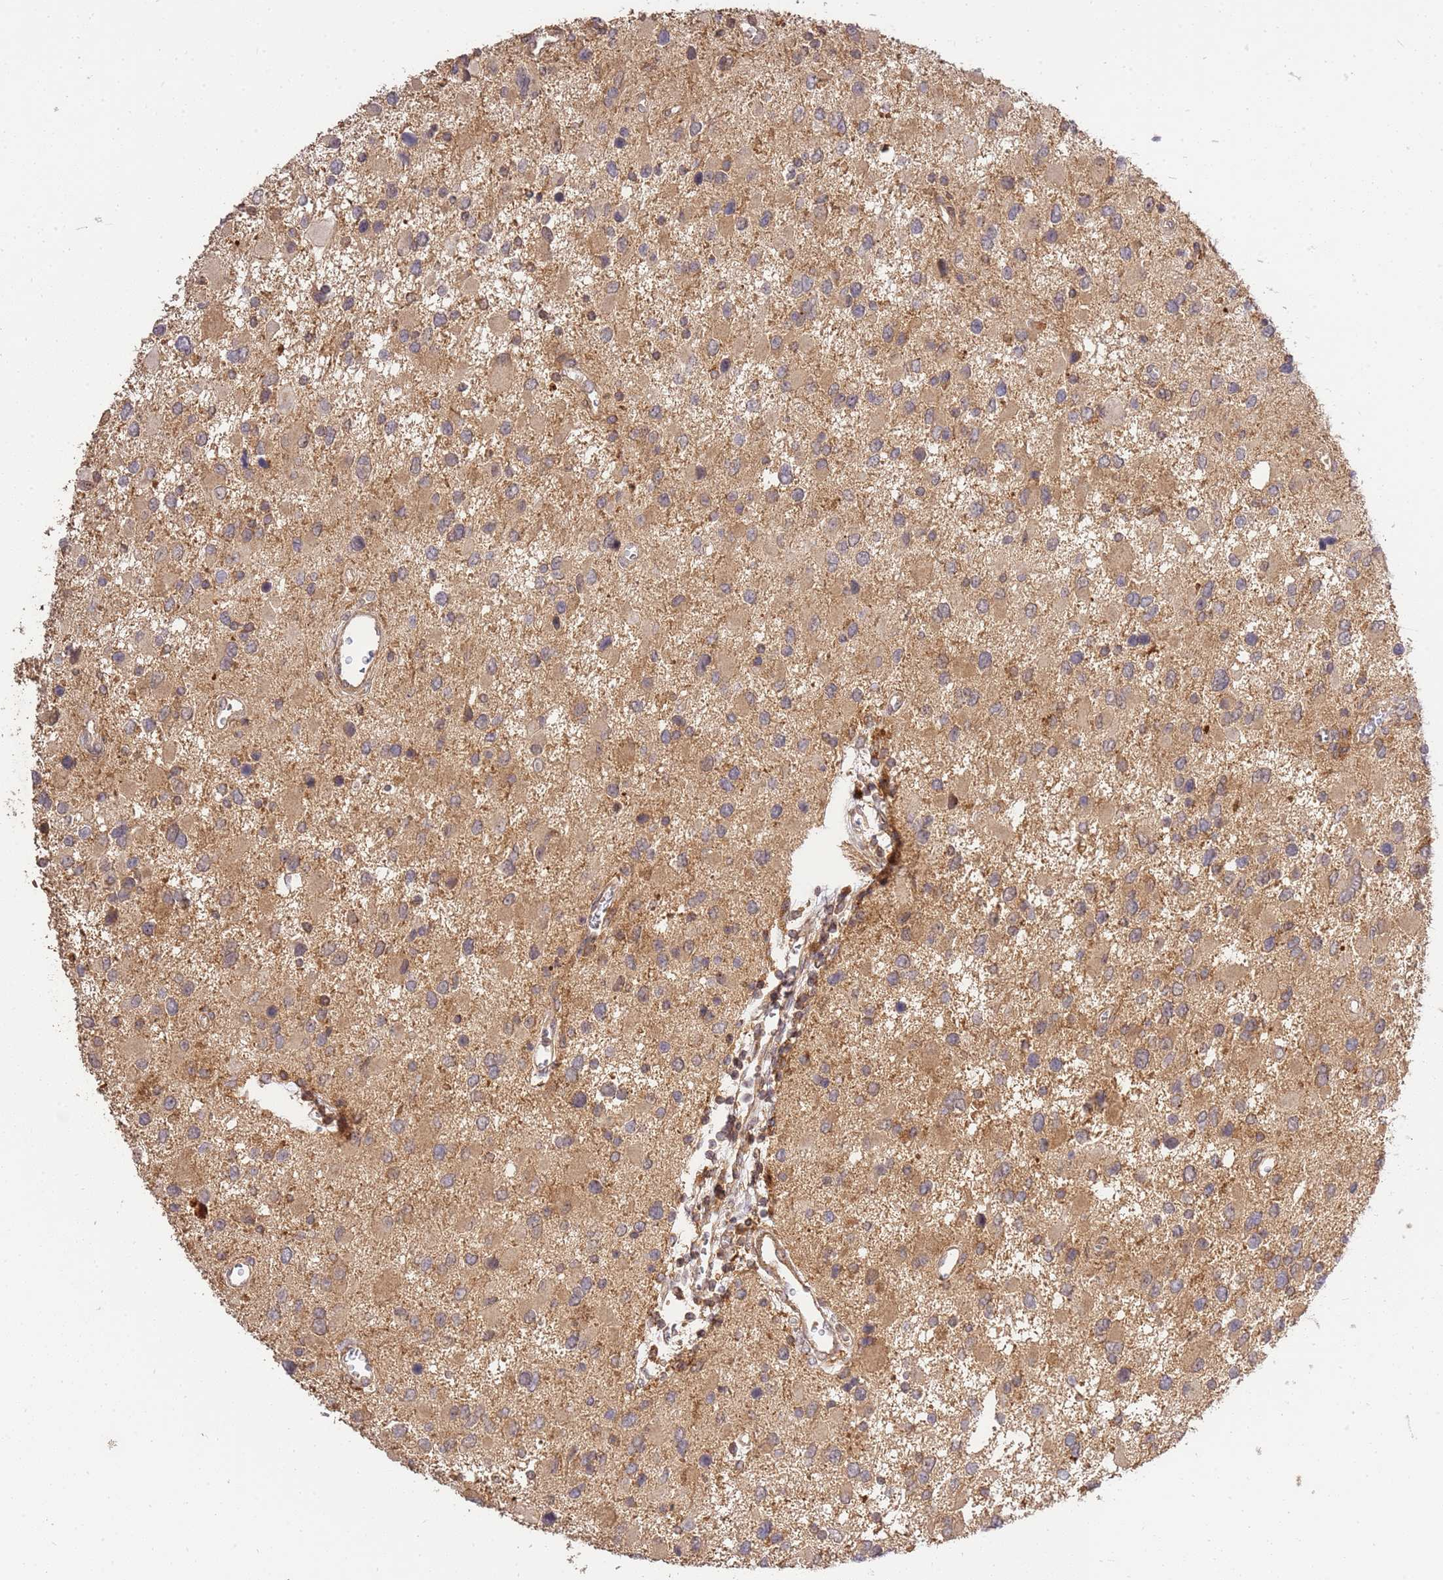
{"staining": {"intensity": "weak", "quantity": "25%-75%", "location": "cytoplasmic/membranous"}, "tissue": "glioma", "cell_type": "Tumor cells", "image_type": "cancer", "snomed": [{"axis": "morphology", "description": "Glioma, malignant, High grade"}, {"axis": "topography", "description": "Brain"}], "caption": "A brown stain labels weak cytoplasmic/membranous expression of a protein in malignant glioma (high-grade) tumor cells.", "gene": "GAREM1", "patient": {"sex": "male", "age": 53}}